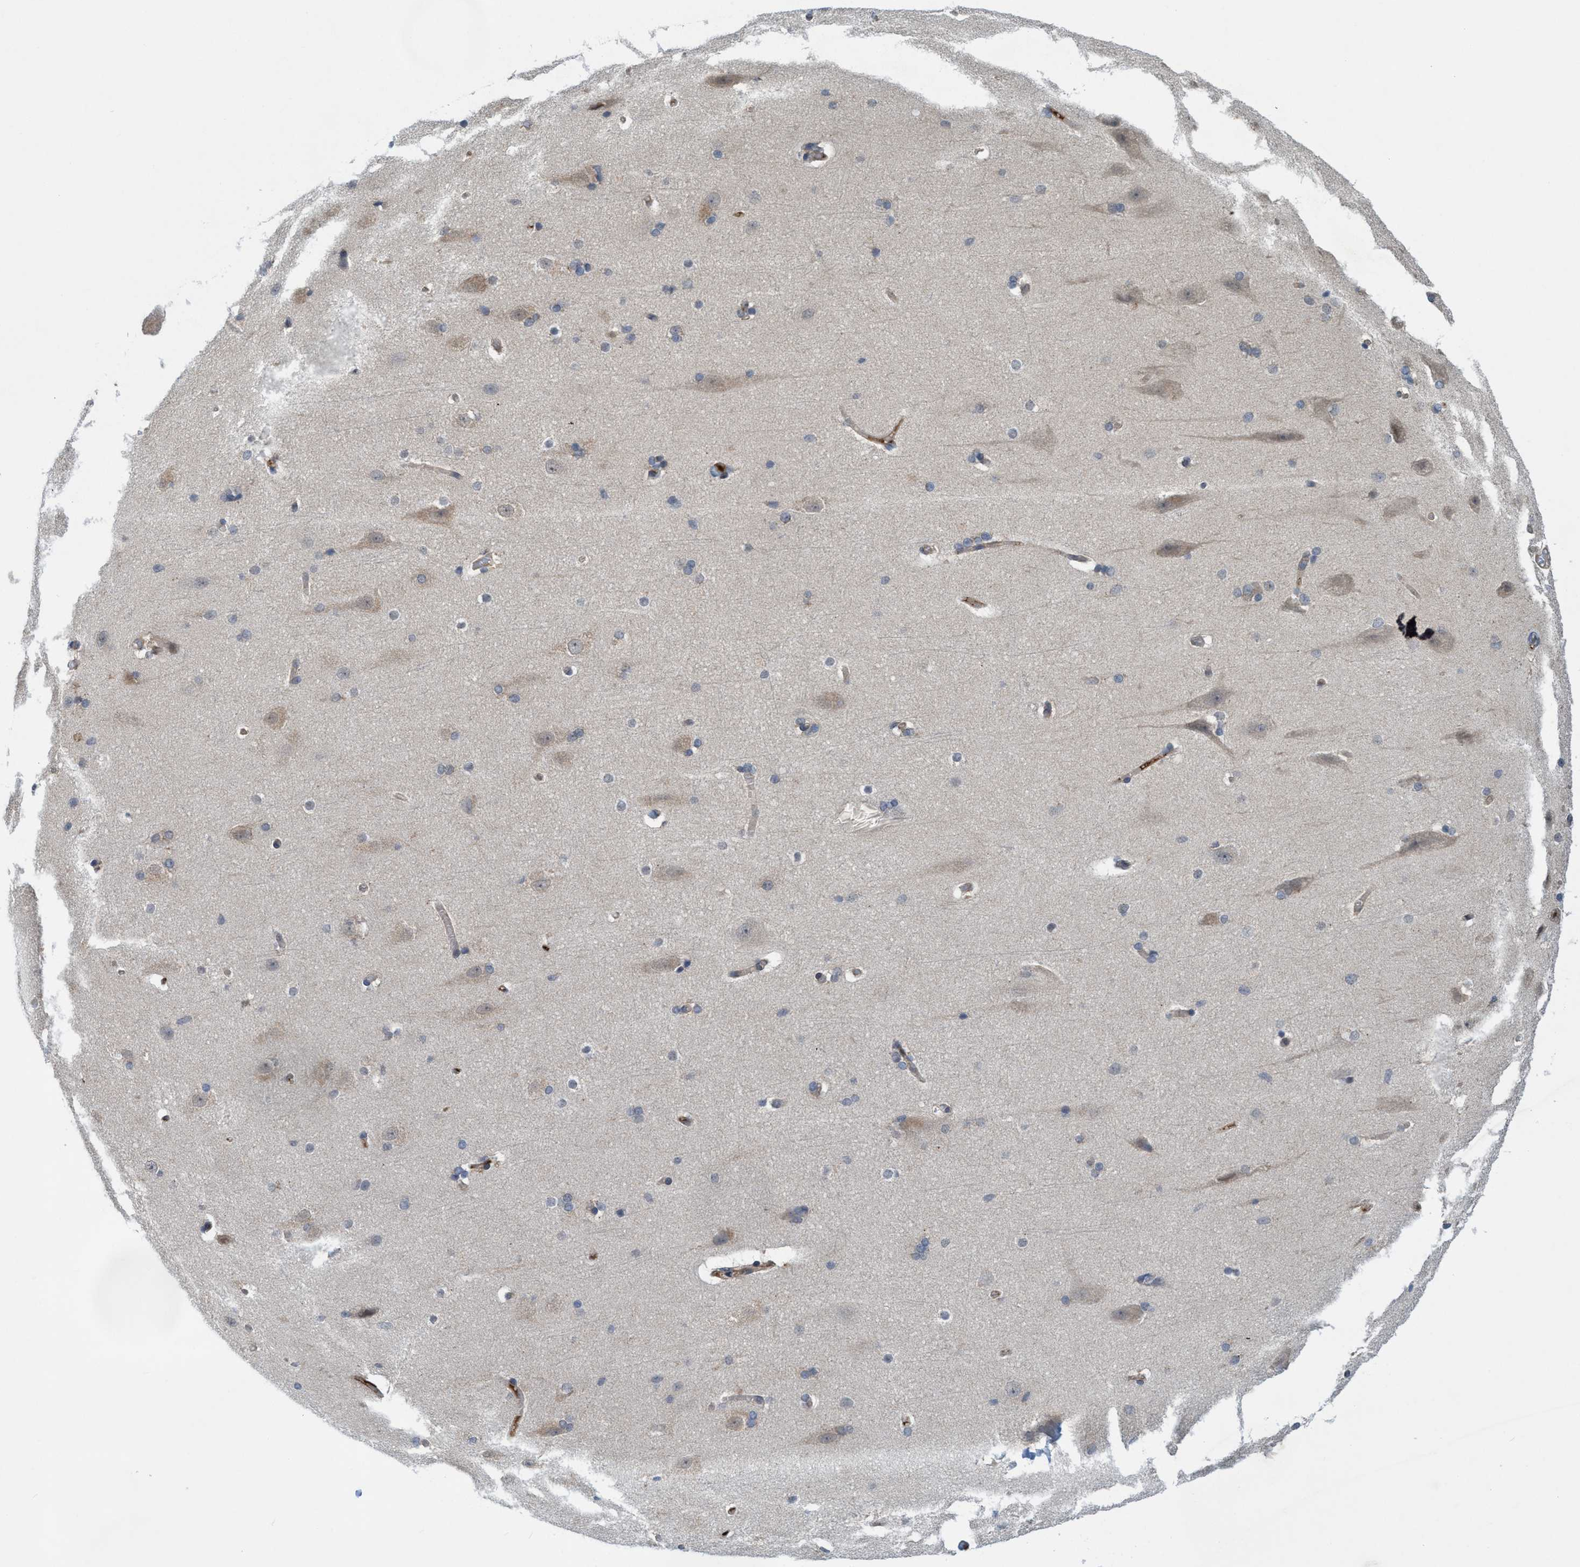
{"staining": {"intensity": "moderate", "quantity": ">75%", "location": "cytoplasmic/membranous"}, "tissue": "cerebral cortex", "cell_type": "Endothelial cells", "image_type": "normal", "snomed": [{"axis": "morphology", "description": "Normal tissue, NOS"}, {"axis": "topography", "description": "Cerebral cortex"}, {"axis": "topography", "description": "Hippocampus"}], "caption": "Cerebral cortex stained for a protein exhibits moderate cytoplasmic/membranous positivity in endothelial cells. The staining was performed using DAB (3,3'-diaminobenzidine) to visualize the protein expression in brown, while the nuclei were stained in blue with hematoxylin (Magnification: 20x).", "gene": "TRIM65", "patient": {"sex": "female", "age": 19}}